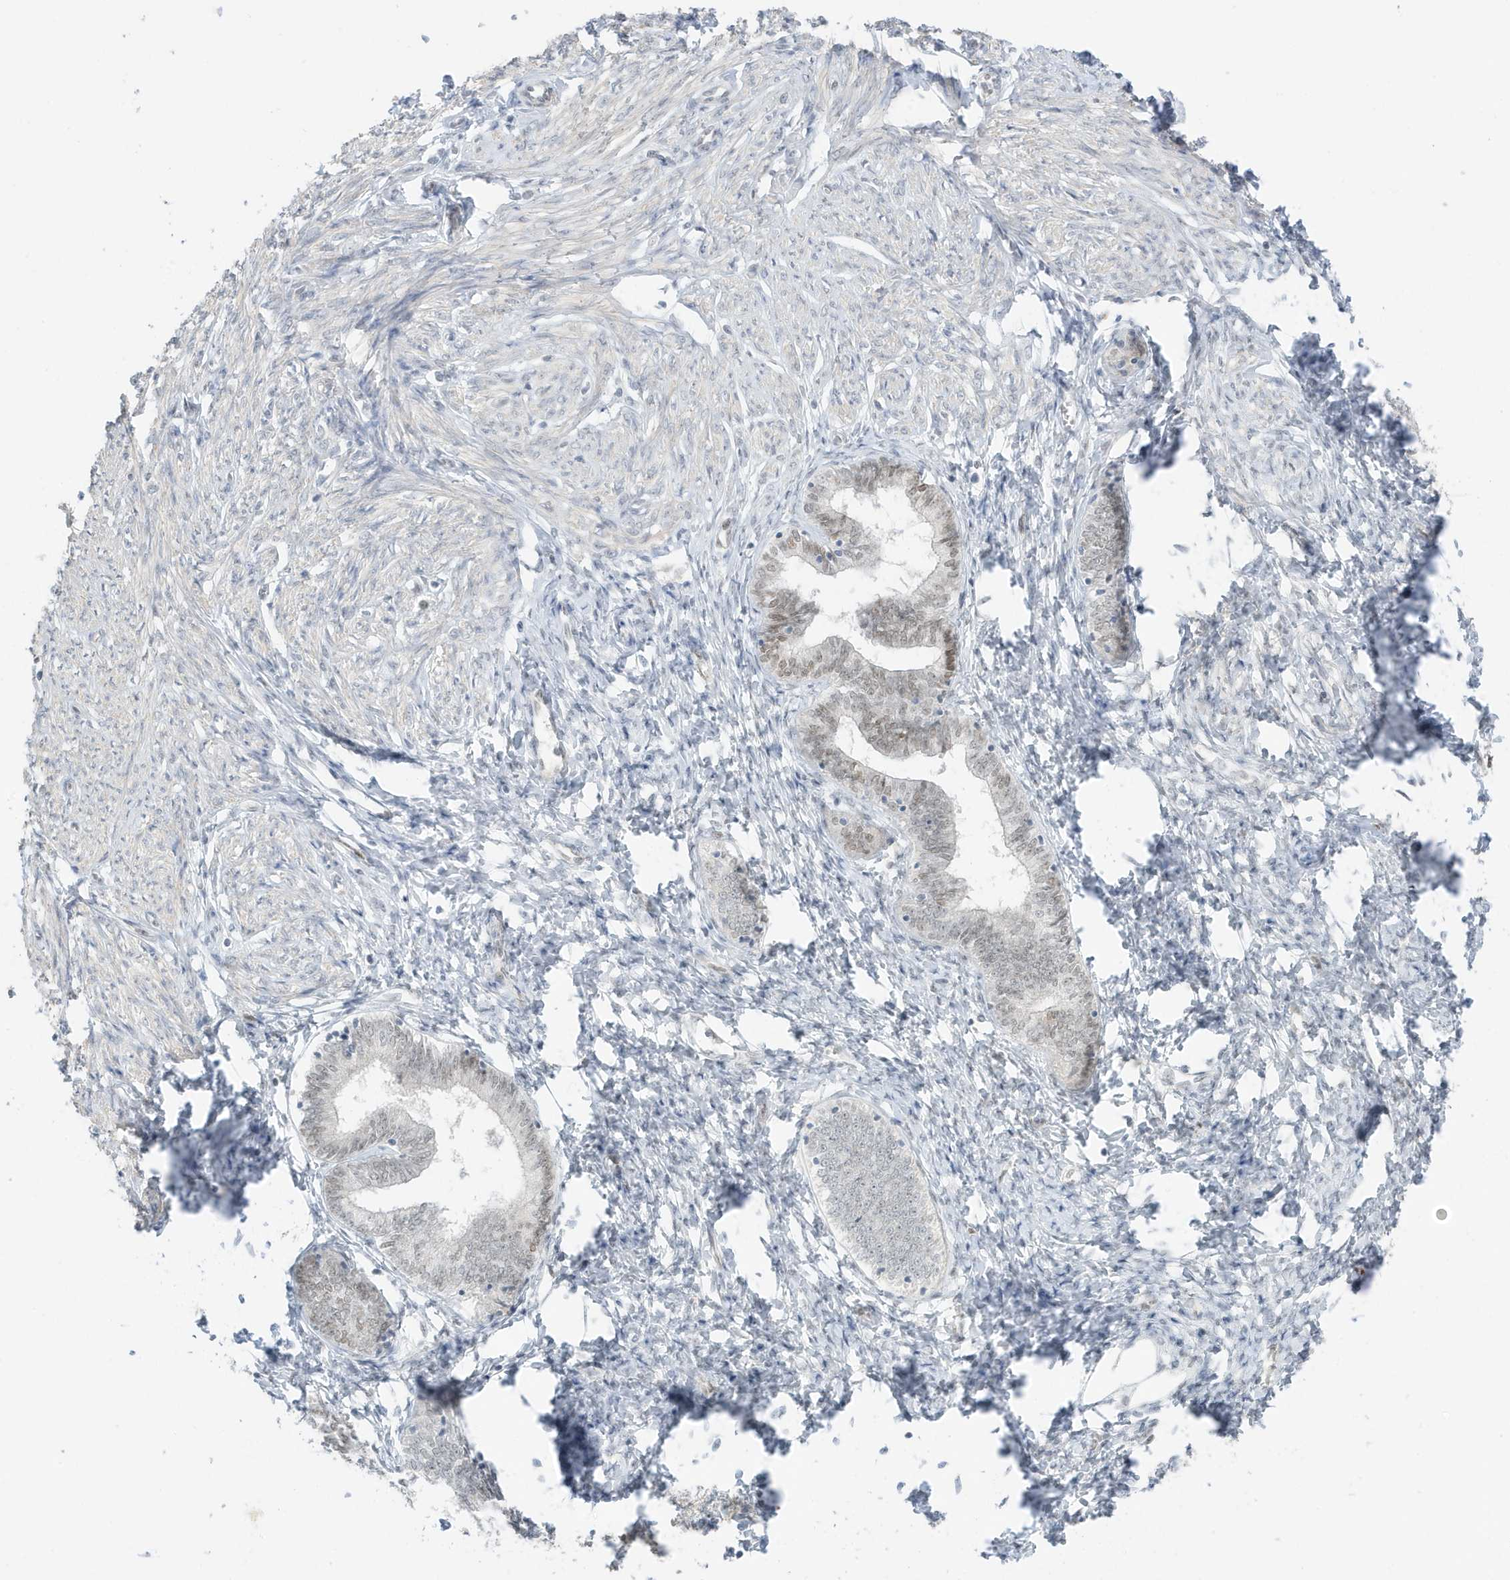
{"staining": {"intensity": "negative", "quantity": "none", "location": "none"}, "tissue": "endometrium", "cell_type": "Cells in endometrial stroma", "image_type": "normal", "snomed": [{"axis": "morphology", "description": "Normal tissue, NOS"}, {"axis": "topography", "description": "Endometrium"}], "caption": "DAB (3,3'-diaminobenzidine) immunohistochemical staining of normal endometrium reveals no significant expression in cells in endometrial stroma.", "gene": "MSL3", "patient": {"sex": "female", "age": 72}}